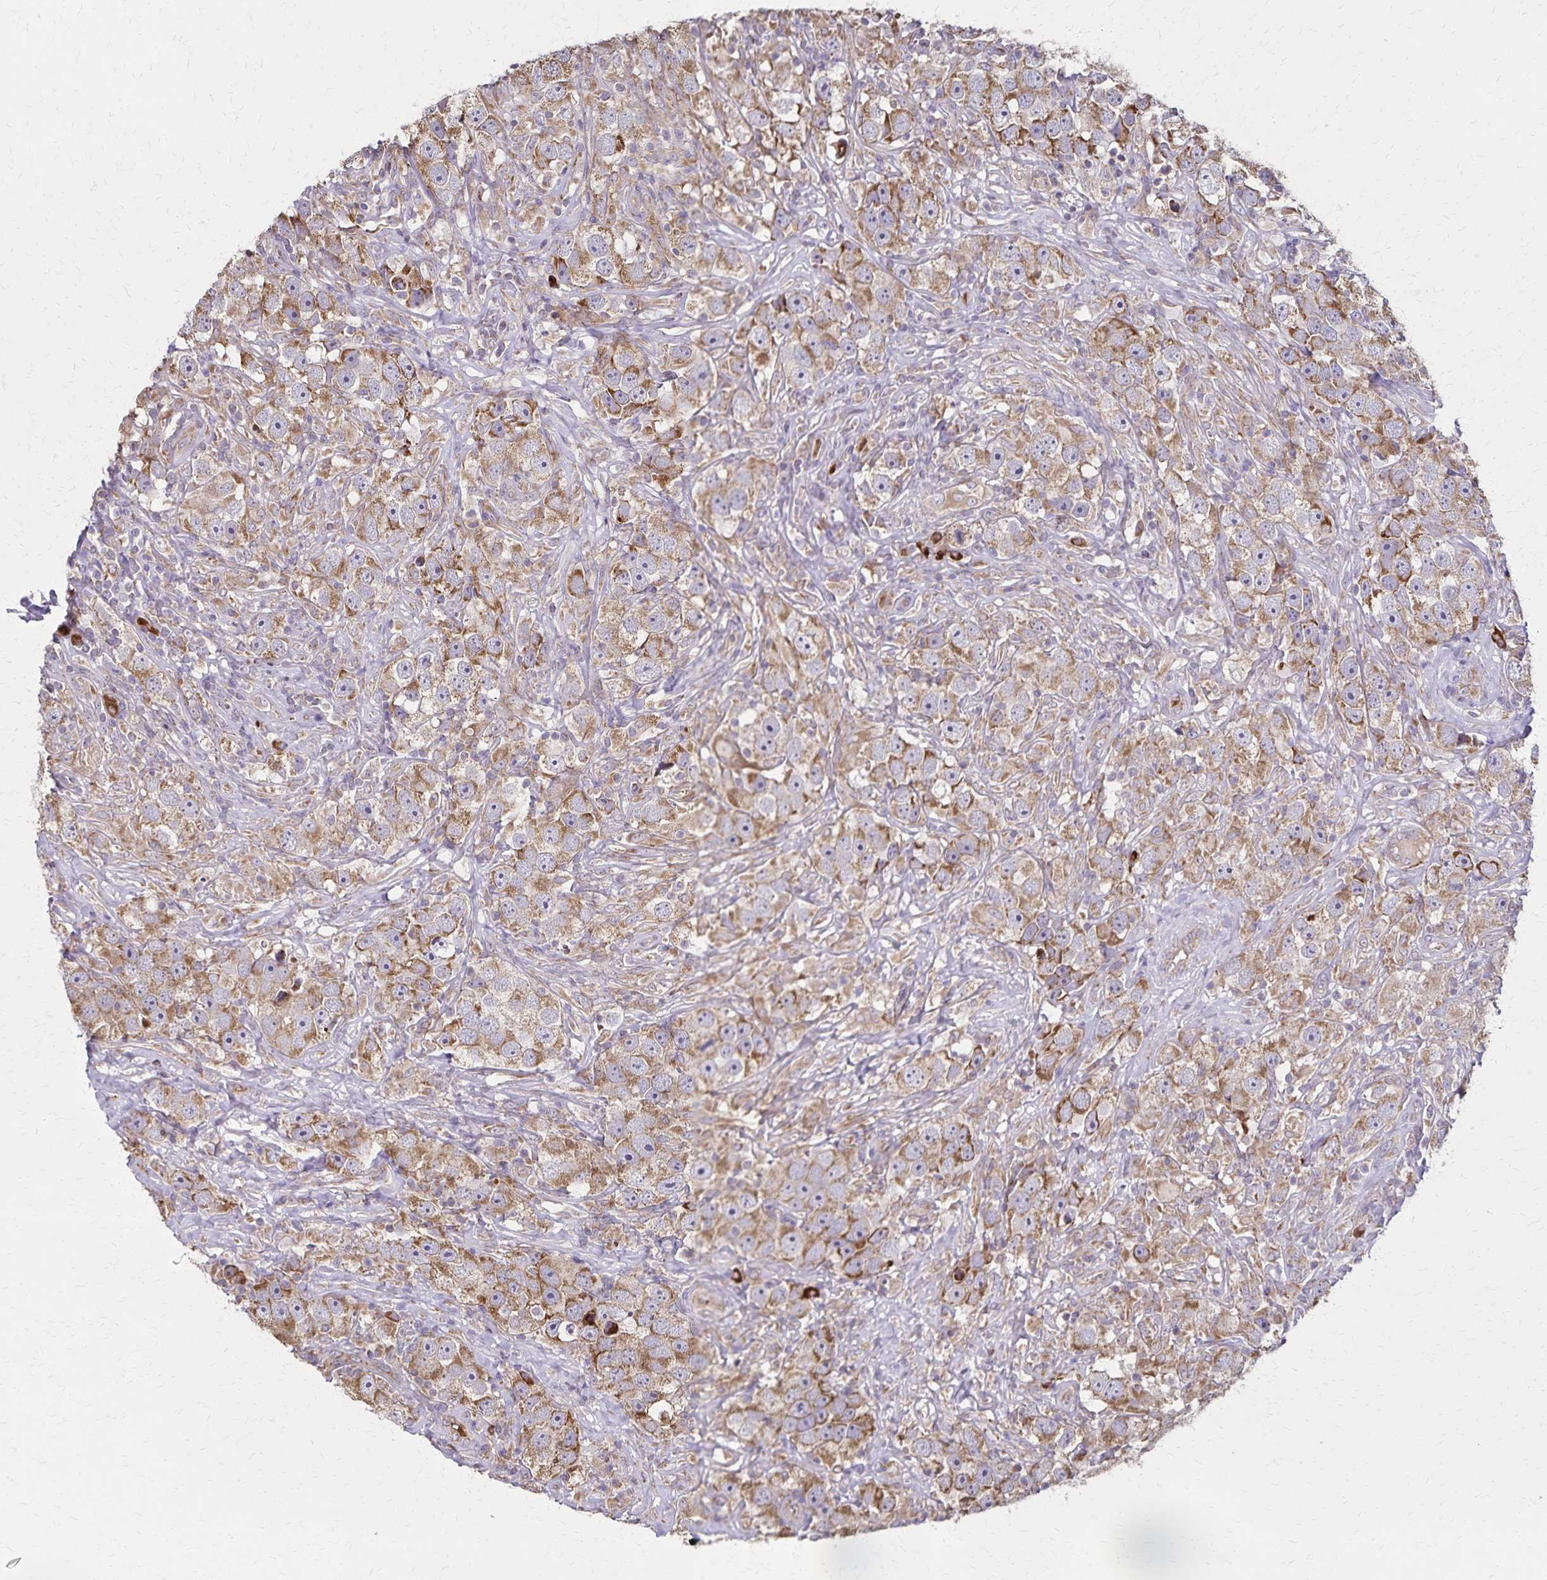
{"staining": {"intensity": "moderate", "quantity": "25%-75%", "location": "cytoplasmic/membranous"}, "tissue": "testis cancer", "cell_type": "Tumor cells", "image_type": "cancer", "snomed": [{"axis": "morphology", "description": "Seminoma, NOS"}, {"axis": "topography", "description": "Testis"}], "caption": "Protein expression by immunohistochemistry exhibits moderate cytoplasmic/membranous staining in about 25%-75% of tumor cells in testis cancer (seminoma). (DAB IHC with brightfield microscopy, high magnification).", "gene": "RNF10", "patient": {"sex": "male", "age": 49}}